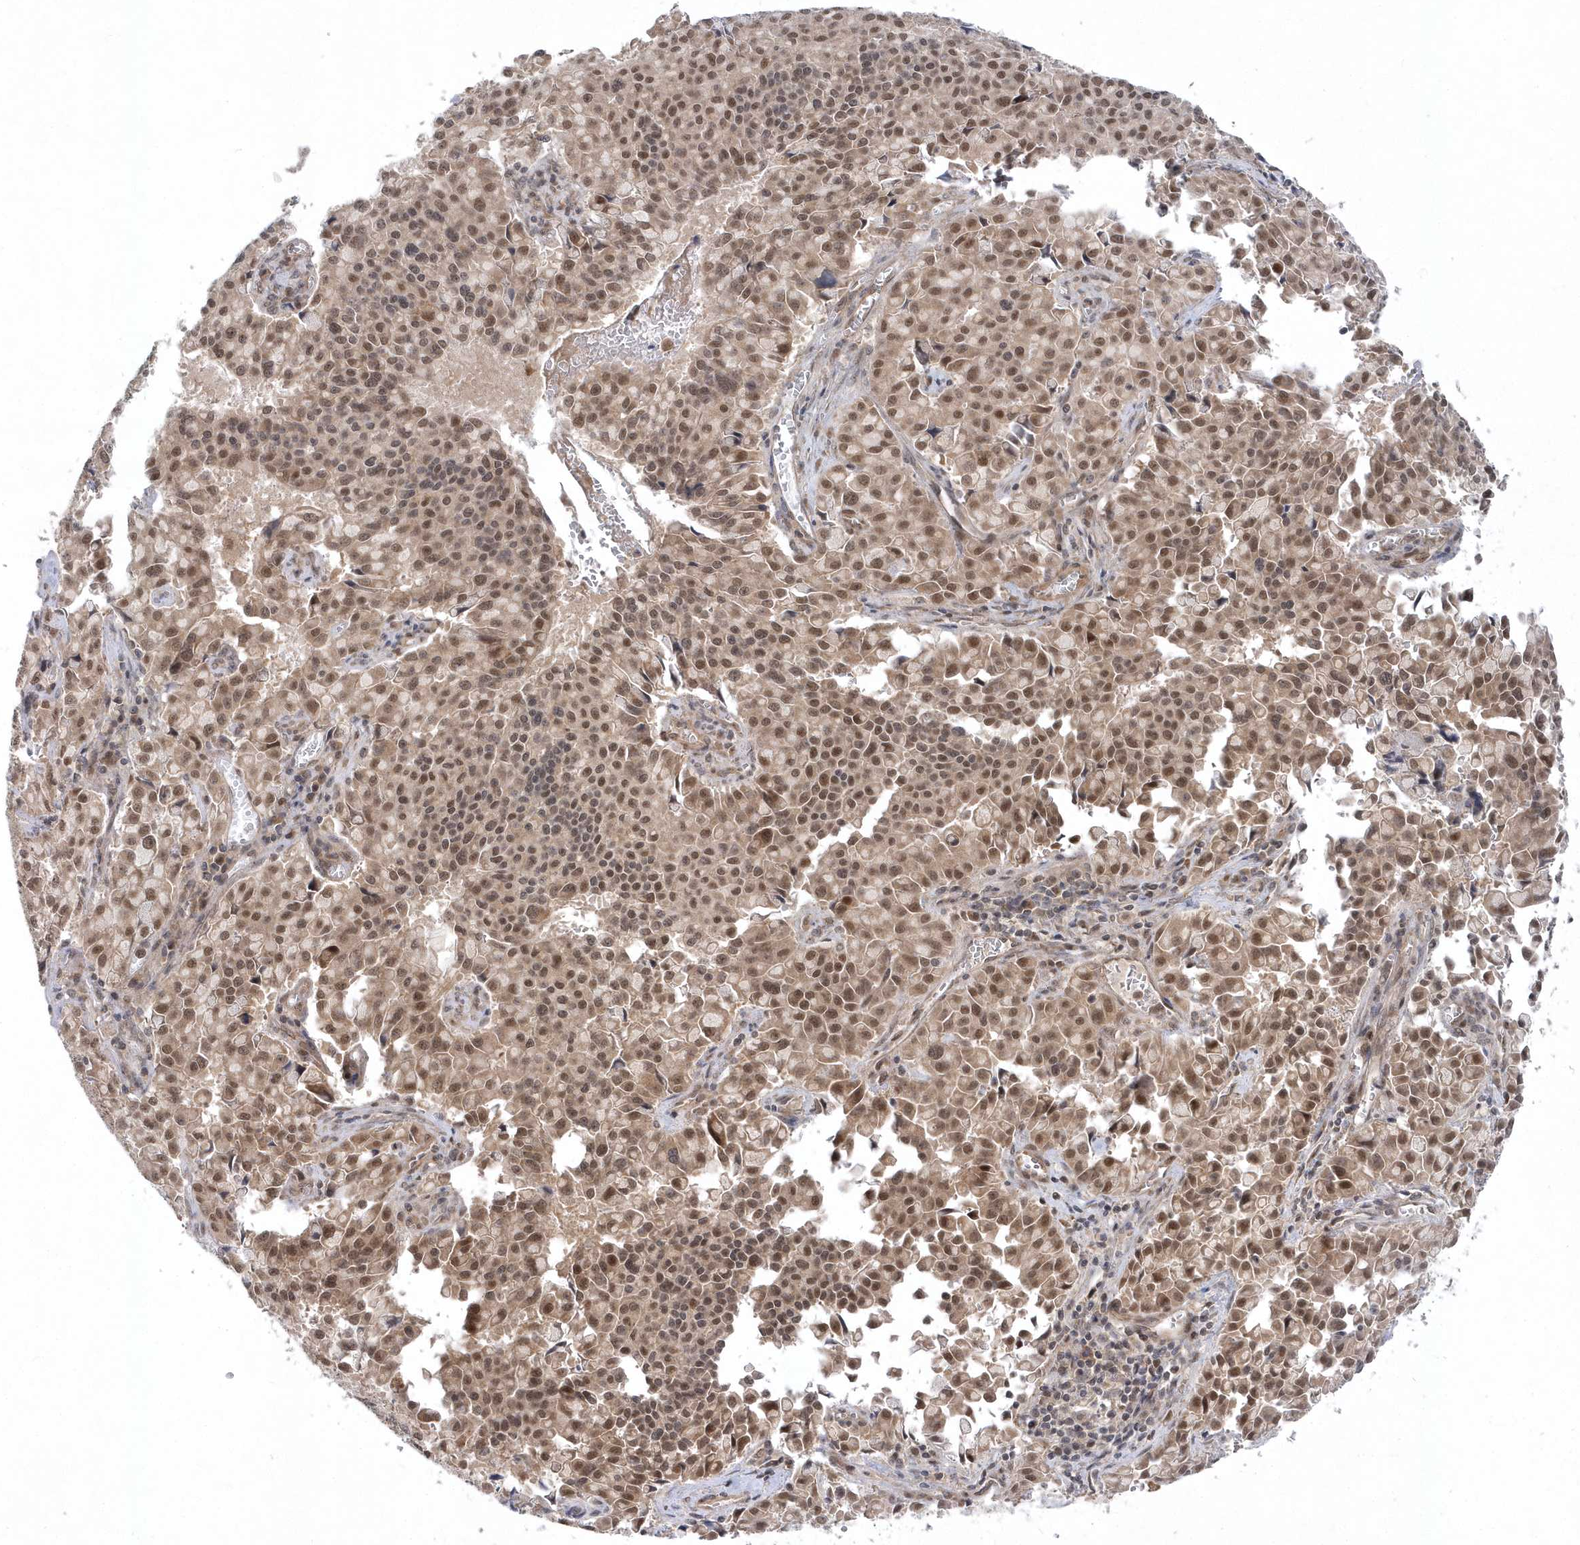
{"staining": {"intensity": "moderate", "quantity": ">75%", "location": "cytoplasmic/membranous,nuclear"}, "tissue": "pancreatic cancer", "cell_type": "Tumor cells", "image_type": "cancer", "snomed": [{"axis": "morphology", "description": "Adenocarcinoma, NOS"}, {"axis": "topography", "description": "Pancreas"}], "caption": "Immunohistochemical staining of human pancreatic cancer reveals medium levels of moderate cytoplasmic/membranous and nuclear protein staining in about >75% of tumor cells.", "gene": "MXI1", "patient": {"sex": "male", "age": 65}}